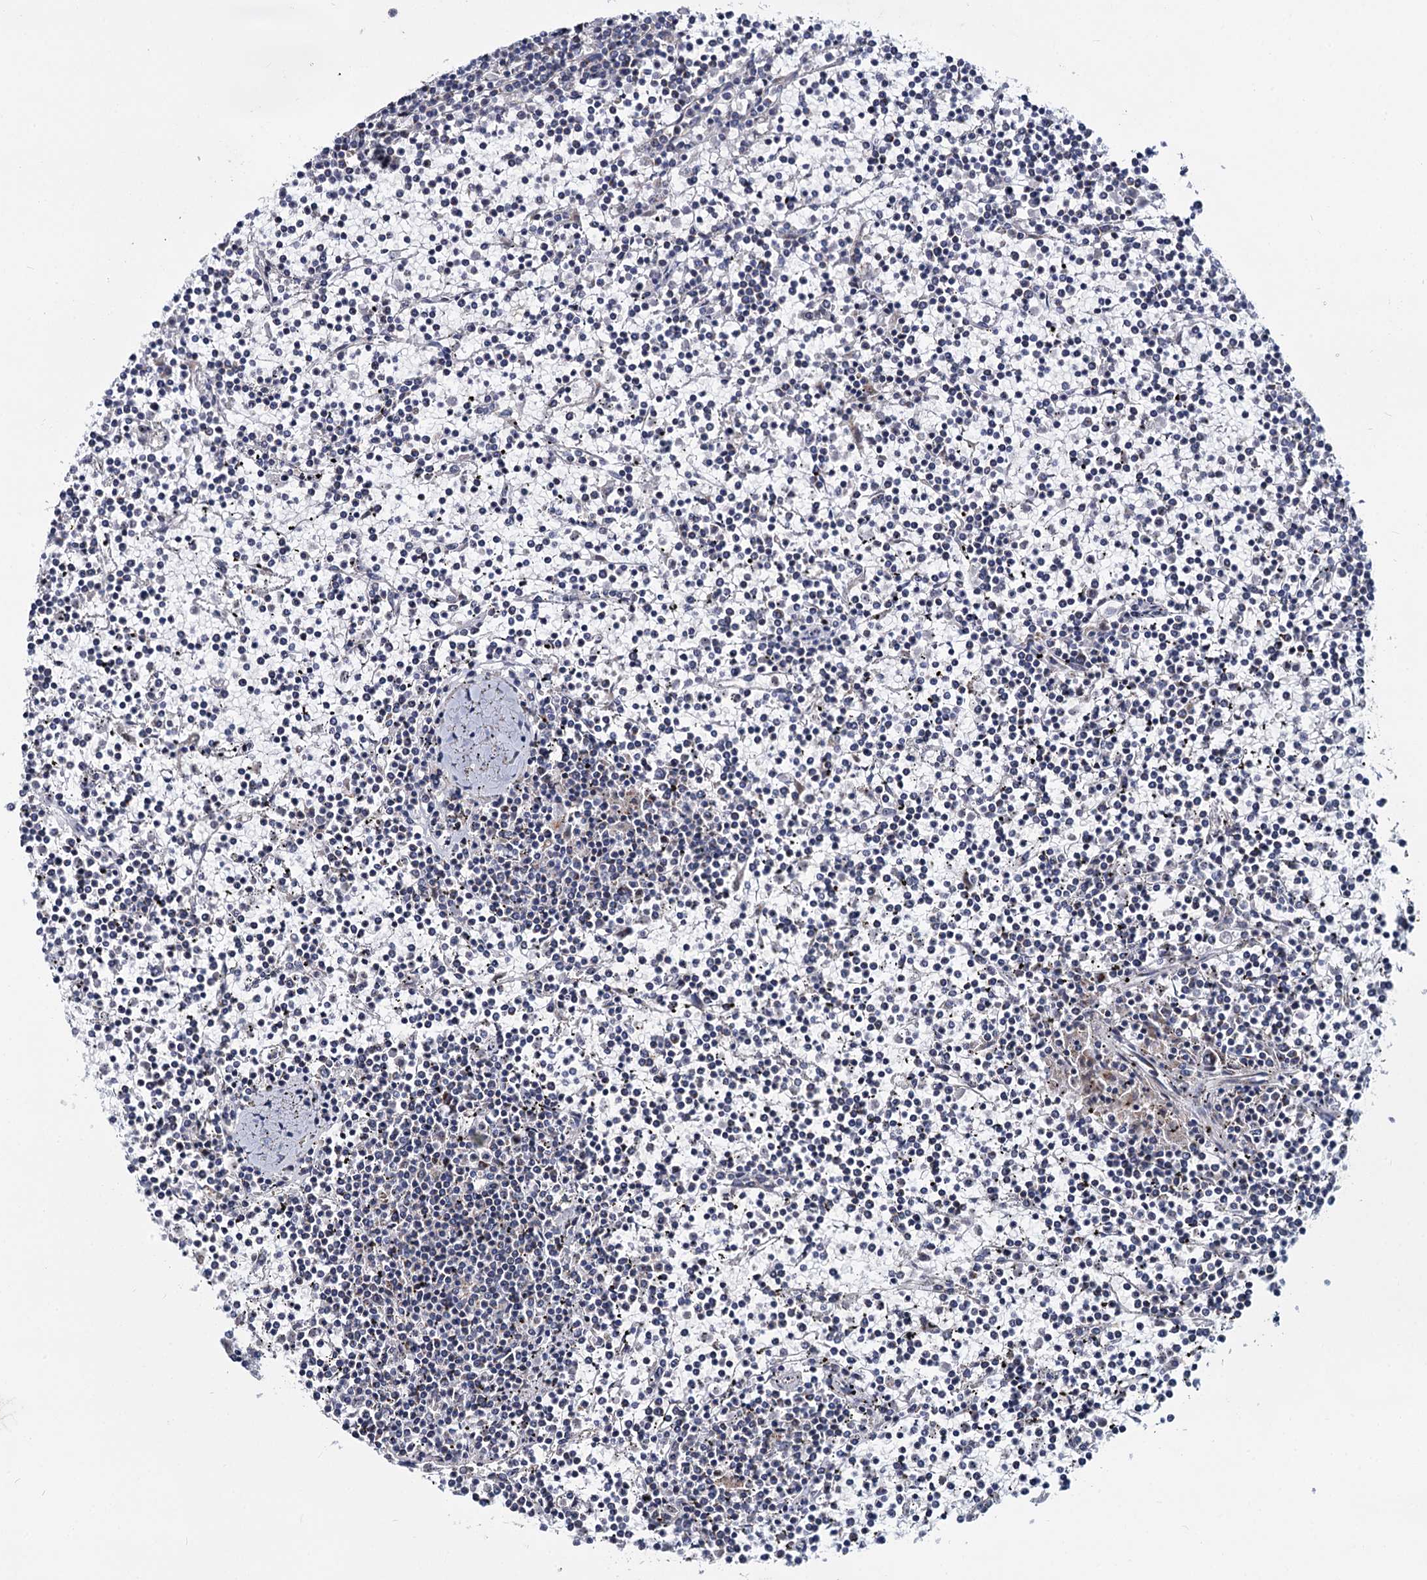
{"staining": {"intensity": "negative", "quantity": "none", "location": "none"}, "tissue": "lymphoma", "cell_type": "Tumor cells", "image_type": "cancer", "snomed": [{"axis": "morphology", "description": "Malignant lymphoma, non-Hodgkin's type, Low grade"}, {"axis": "topography", "description": "Spleen"}], "caption": "Immunohistochemistry photomicrograph of human lymphoma stained for a protein (brown), which demonstrates no positivity in tumor cells.", "gene": "DCUN1D2", "patient": {"sex": "female", "age": 19}}